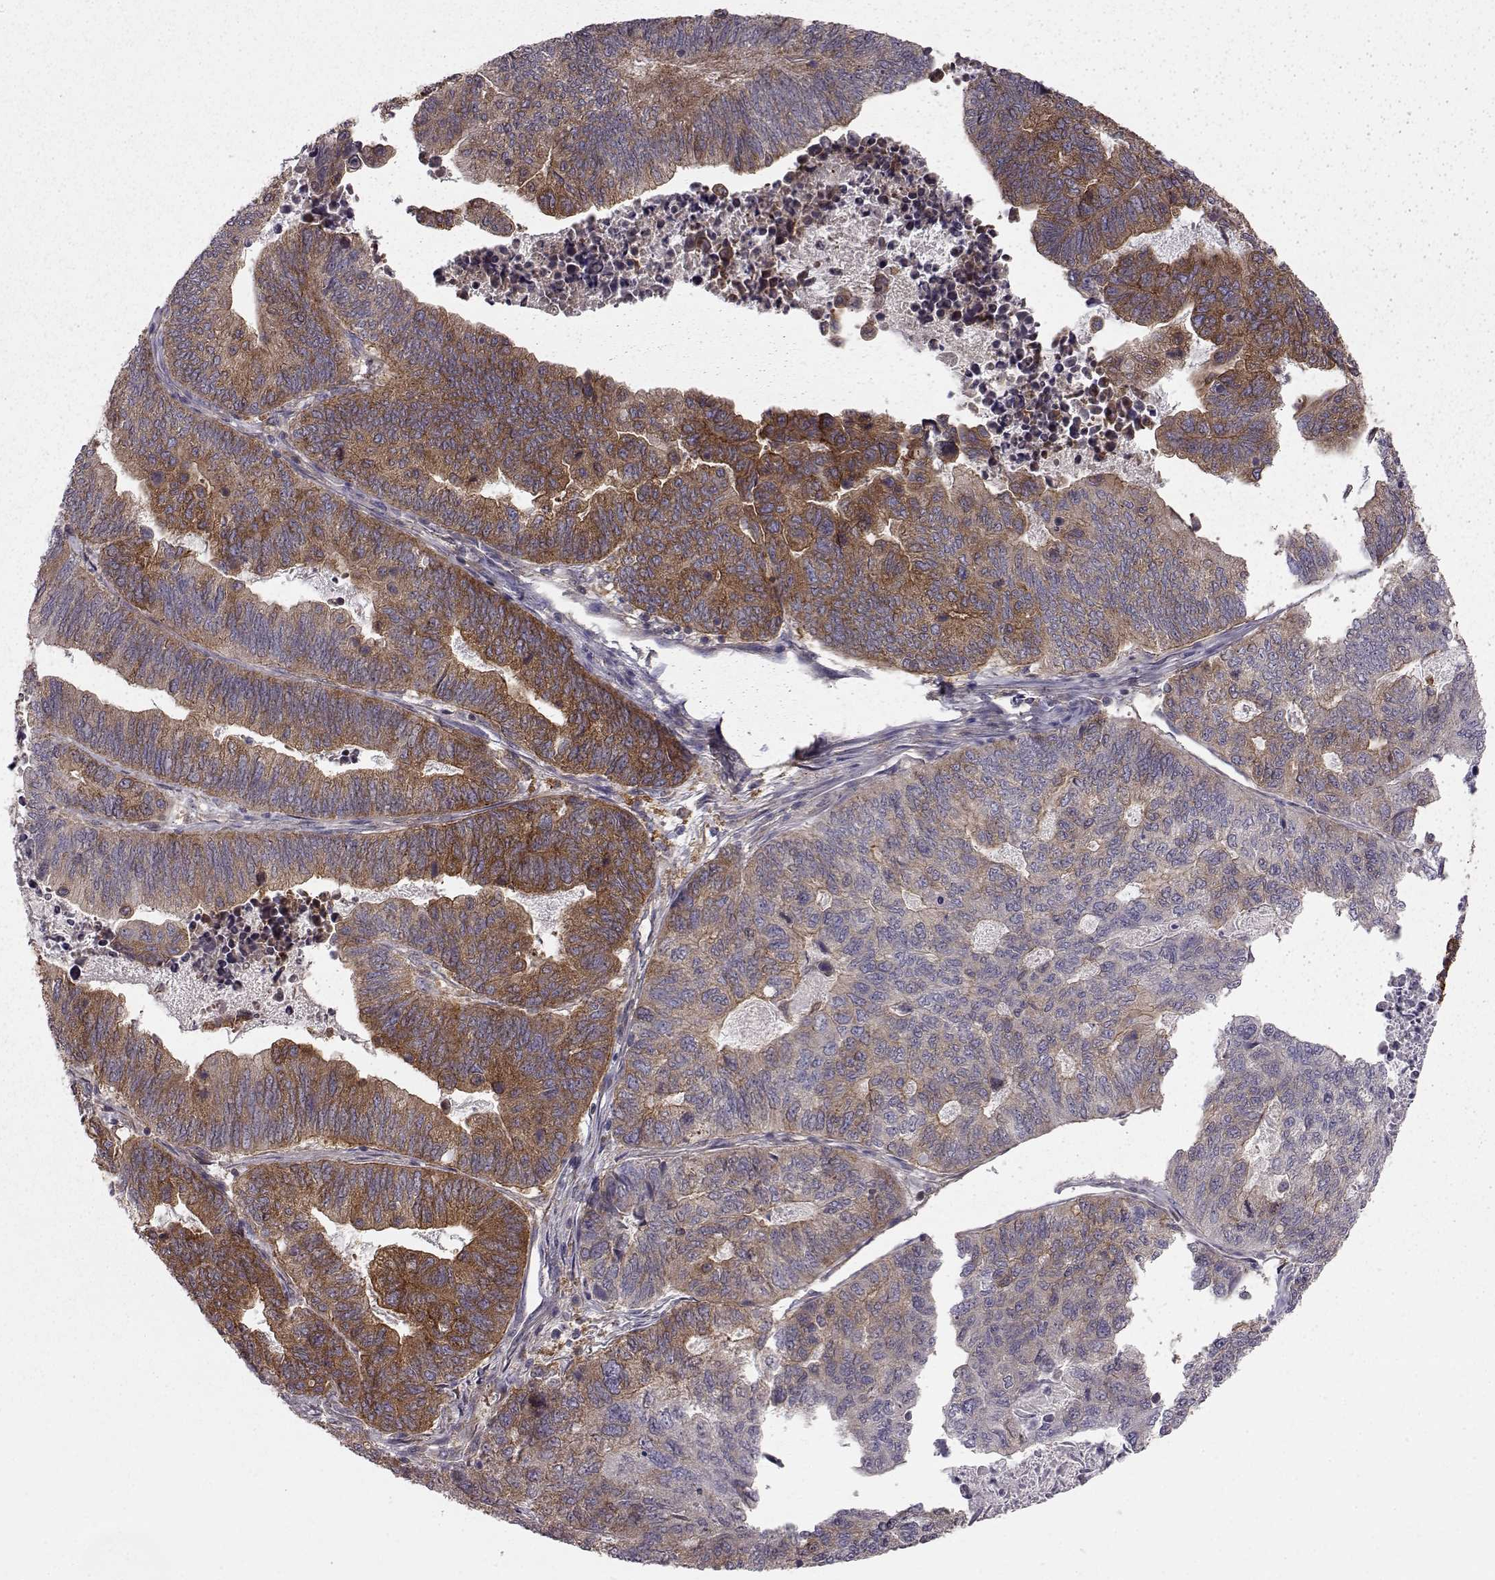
{"staining": {"intensity": "strong", "quantity": "25%-75%", "location": "cytoplasmic/membranous"}, "tissue": "stomach cancer", "cell_type": "Tumor cells", "image_type": "cancer", "snomed": [{"axis": "morphology", "description": "Adenocarcinoma, NOS"}, {"axis": "topography", "description": "Stomach, upper"}], "caption": "Stomach cancer (adenocarcinoma) was stained to show a protein in brown. There is high levels of strong cytoplasmic/membranous positivity in about 25%-75% of tumor cells.", "gene": "RABGAP1", "patient": {"sex": "female", "age": 67}}